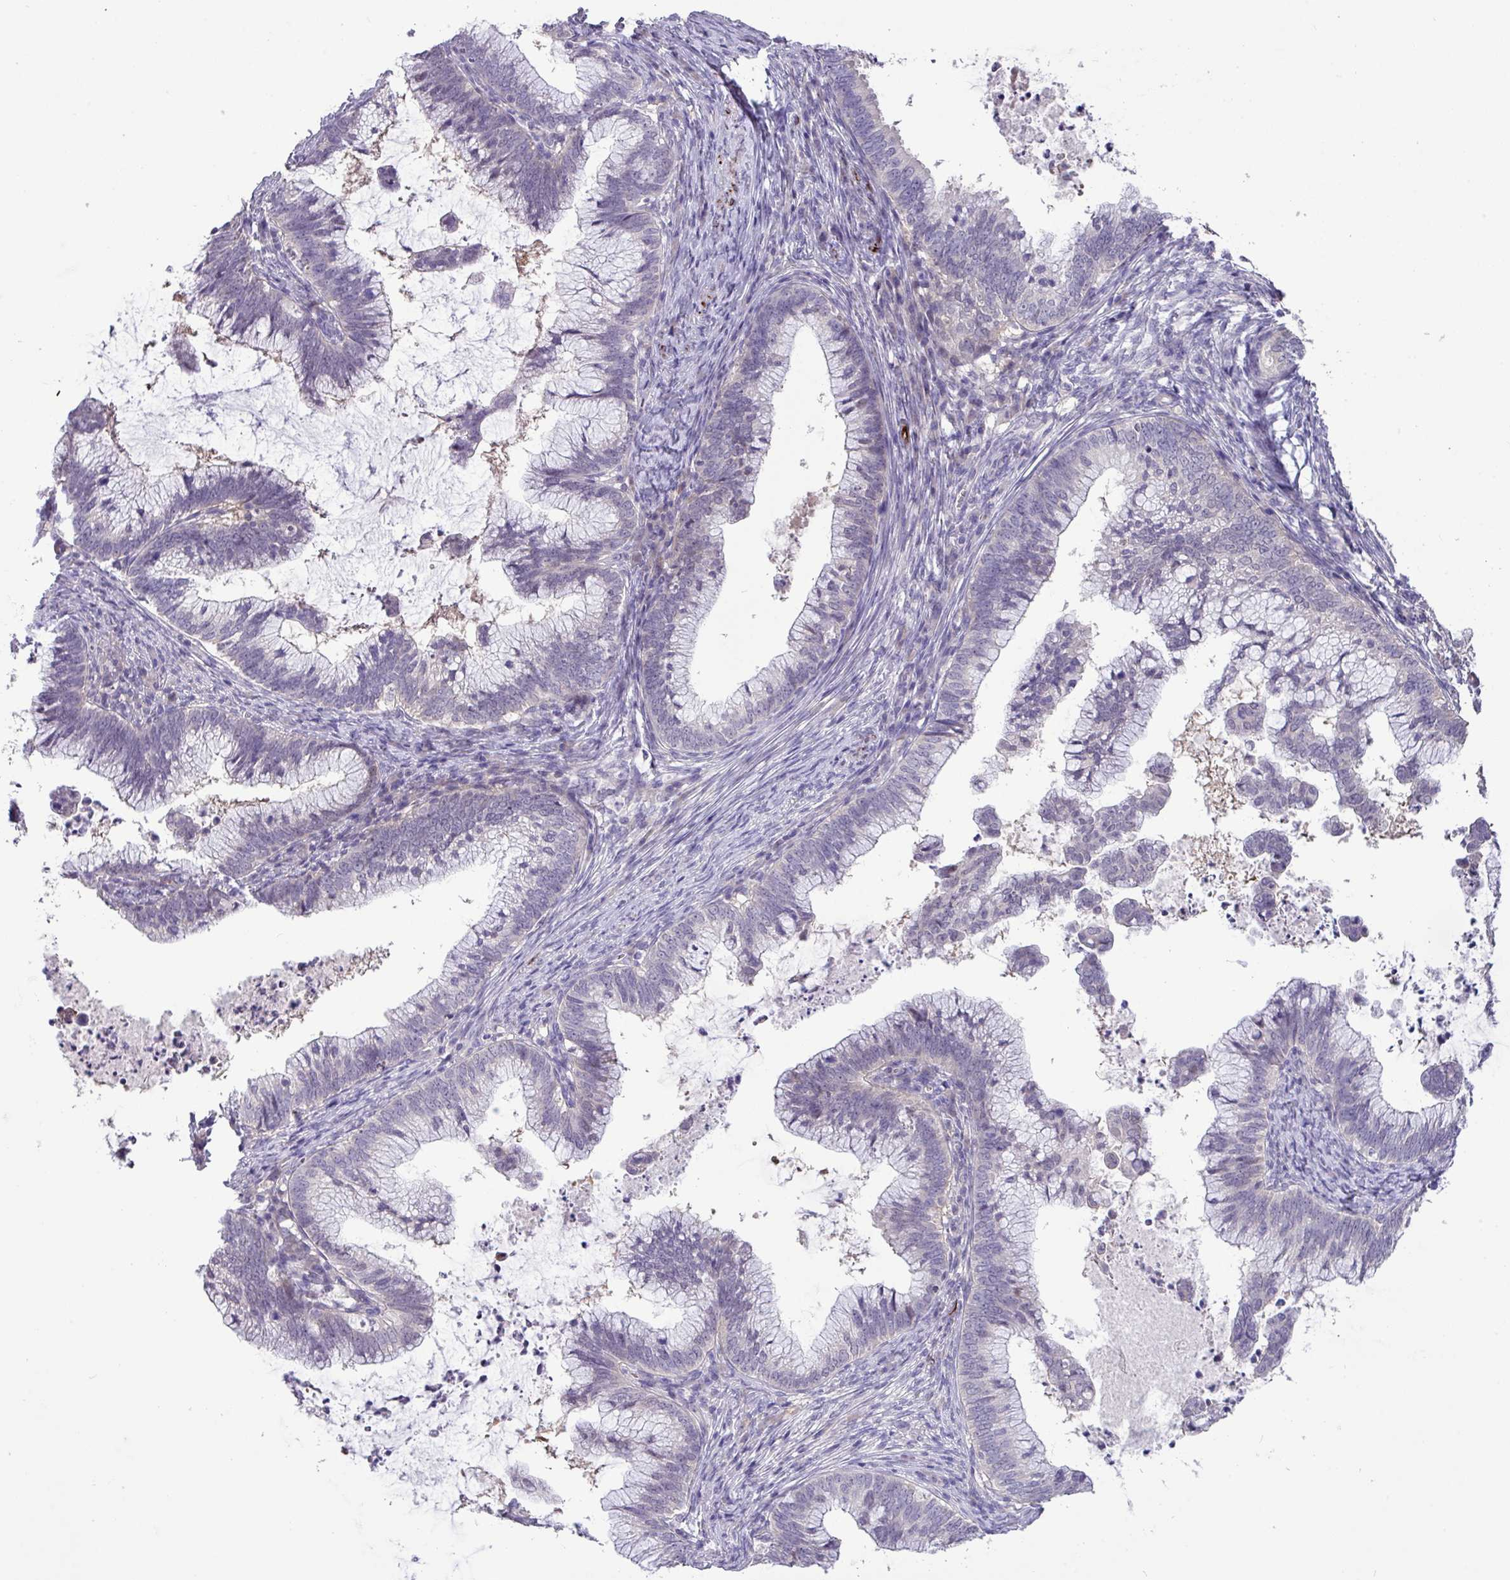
{"staining": {"intensity": "negative", "quantity": "none", "location": "none"}, "tissue": "cervical cancer", "cell_type": "Tumor cells", "image_type": "cancer", "snomed": [{"axis": "morphology", "description": "Adenocarcinoma, NOS"}, {"axis": "topography", "description": "Cervix"}], "caption": "The image displays no staining of tumor cells in adenocarcinoma (cervical).", "gene": "RIPPLY1", "patient": {"sex": "female", "age": 36}}